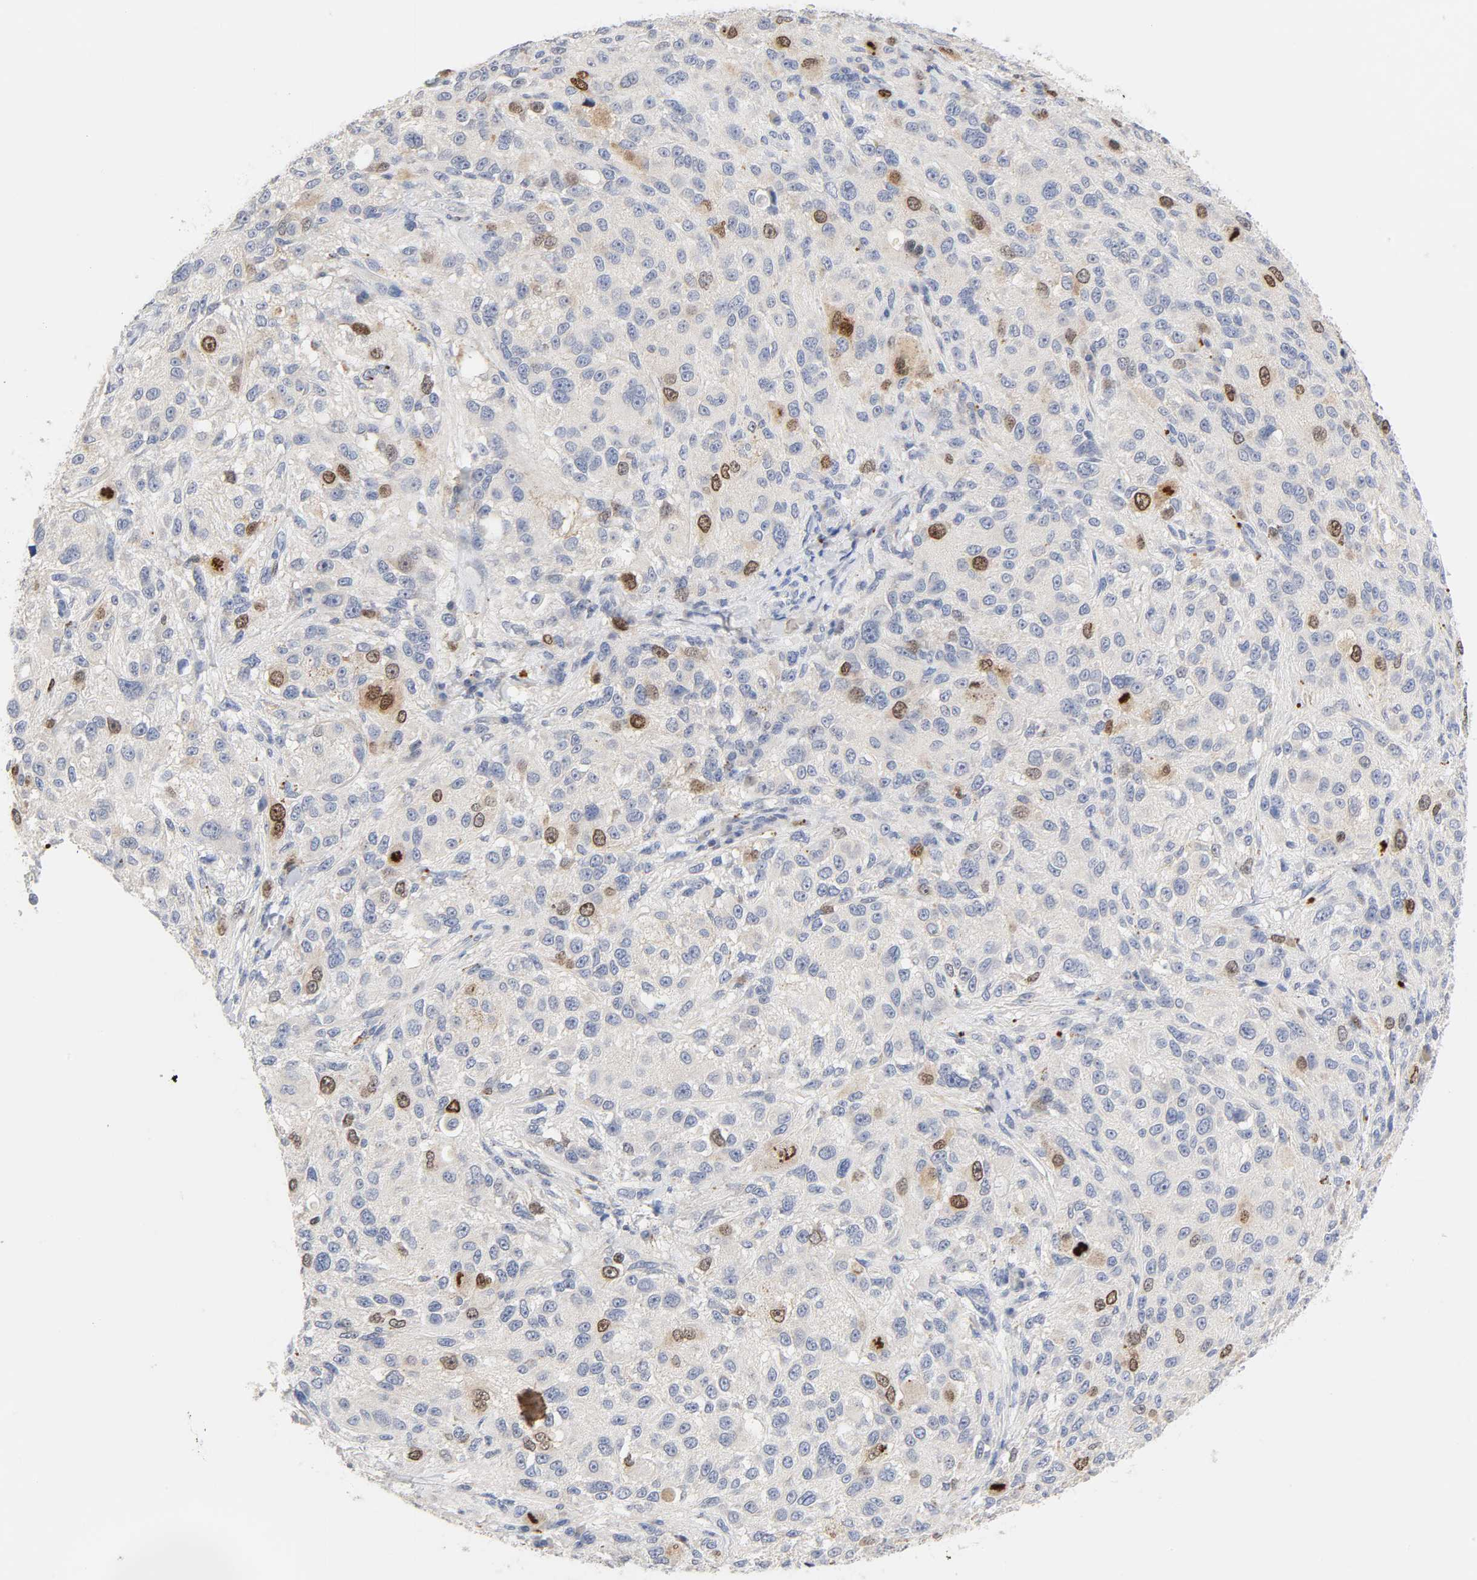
{"staining": {"intensity": "moderate", "quantity": "<25%", "location": "nuclear"}, "tissue": "melanoma", "cell_type": "Tumor cells", "image_type": "cancer", "snomed": [{"axis": "morphology", "description": "Necrosis, NOS"}, {"axis": "morphology", "description": "Malignant melanoma, NOS"}, {"axis": "topography", "description": "Skin"}], "caption": "Protein staining of malignant melanoma tissue displays moderate nuclear expression in approximately <25% of tumor cells.", "gene": "BIRC5", "patient": {"sex": "female", "age": 87}}